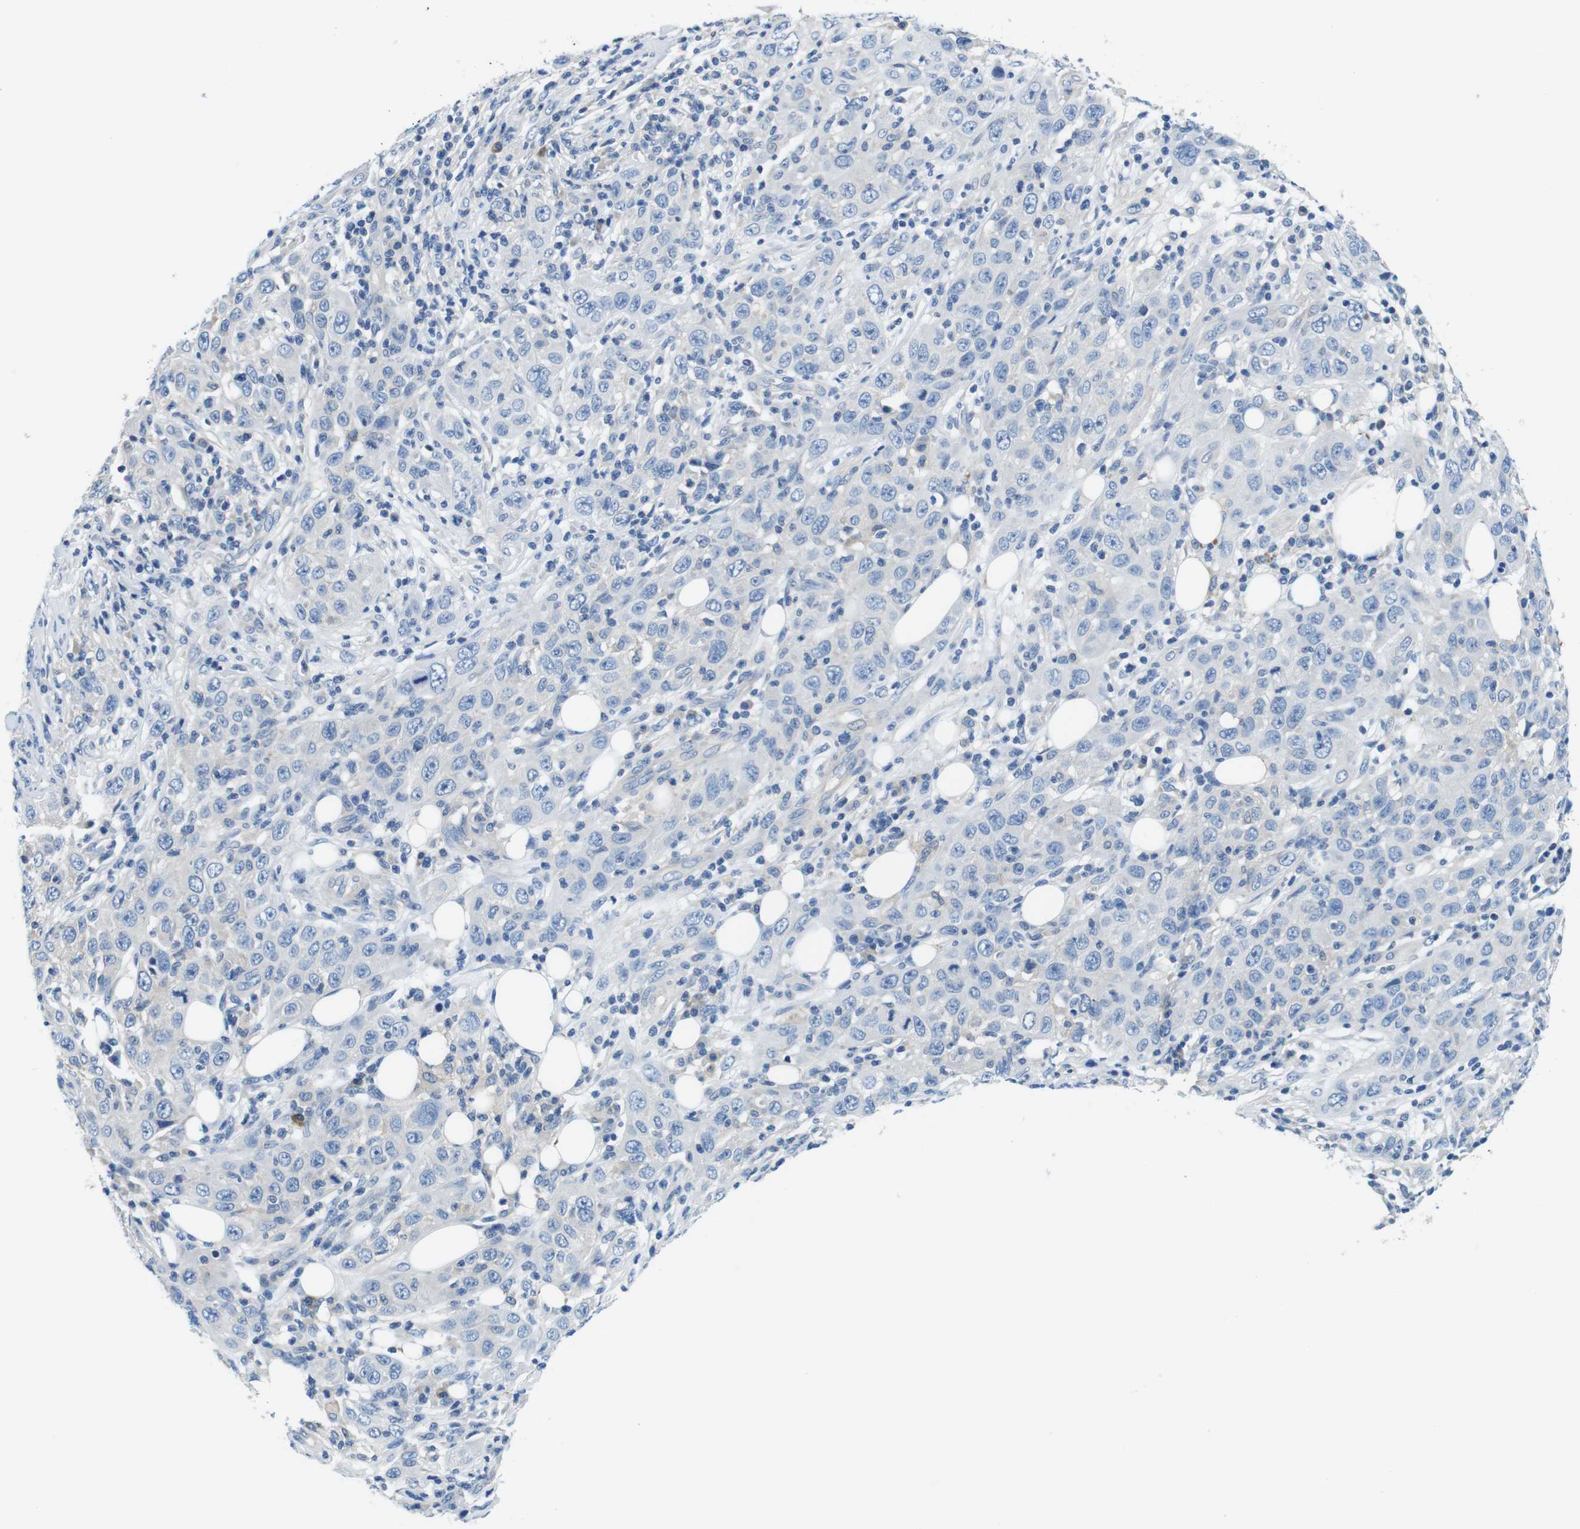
{"staining": {"intensity": "negative", "quantity": "none", "location": "none"}, "tissue": "skin cancer", "cell_type": "Tumor cells", "image_type": "cancer", "snomed": [{"axis": "morphology", "description": "Squamous cell carcinoma, NOS"}, {"axis": "topography", "description": "Skin"}], "caption": "DAB immunohistochemical staining of human skin squamous cell carcinoma displays no significant expression in tumor cells.", "gene": "DENND4C", "patient": {"sex": "female", "age": 88}}